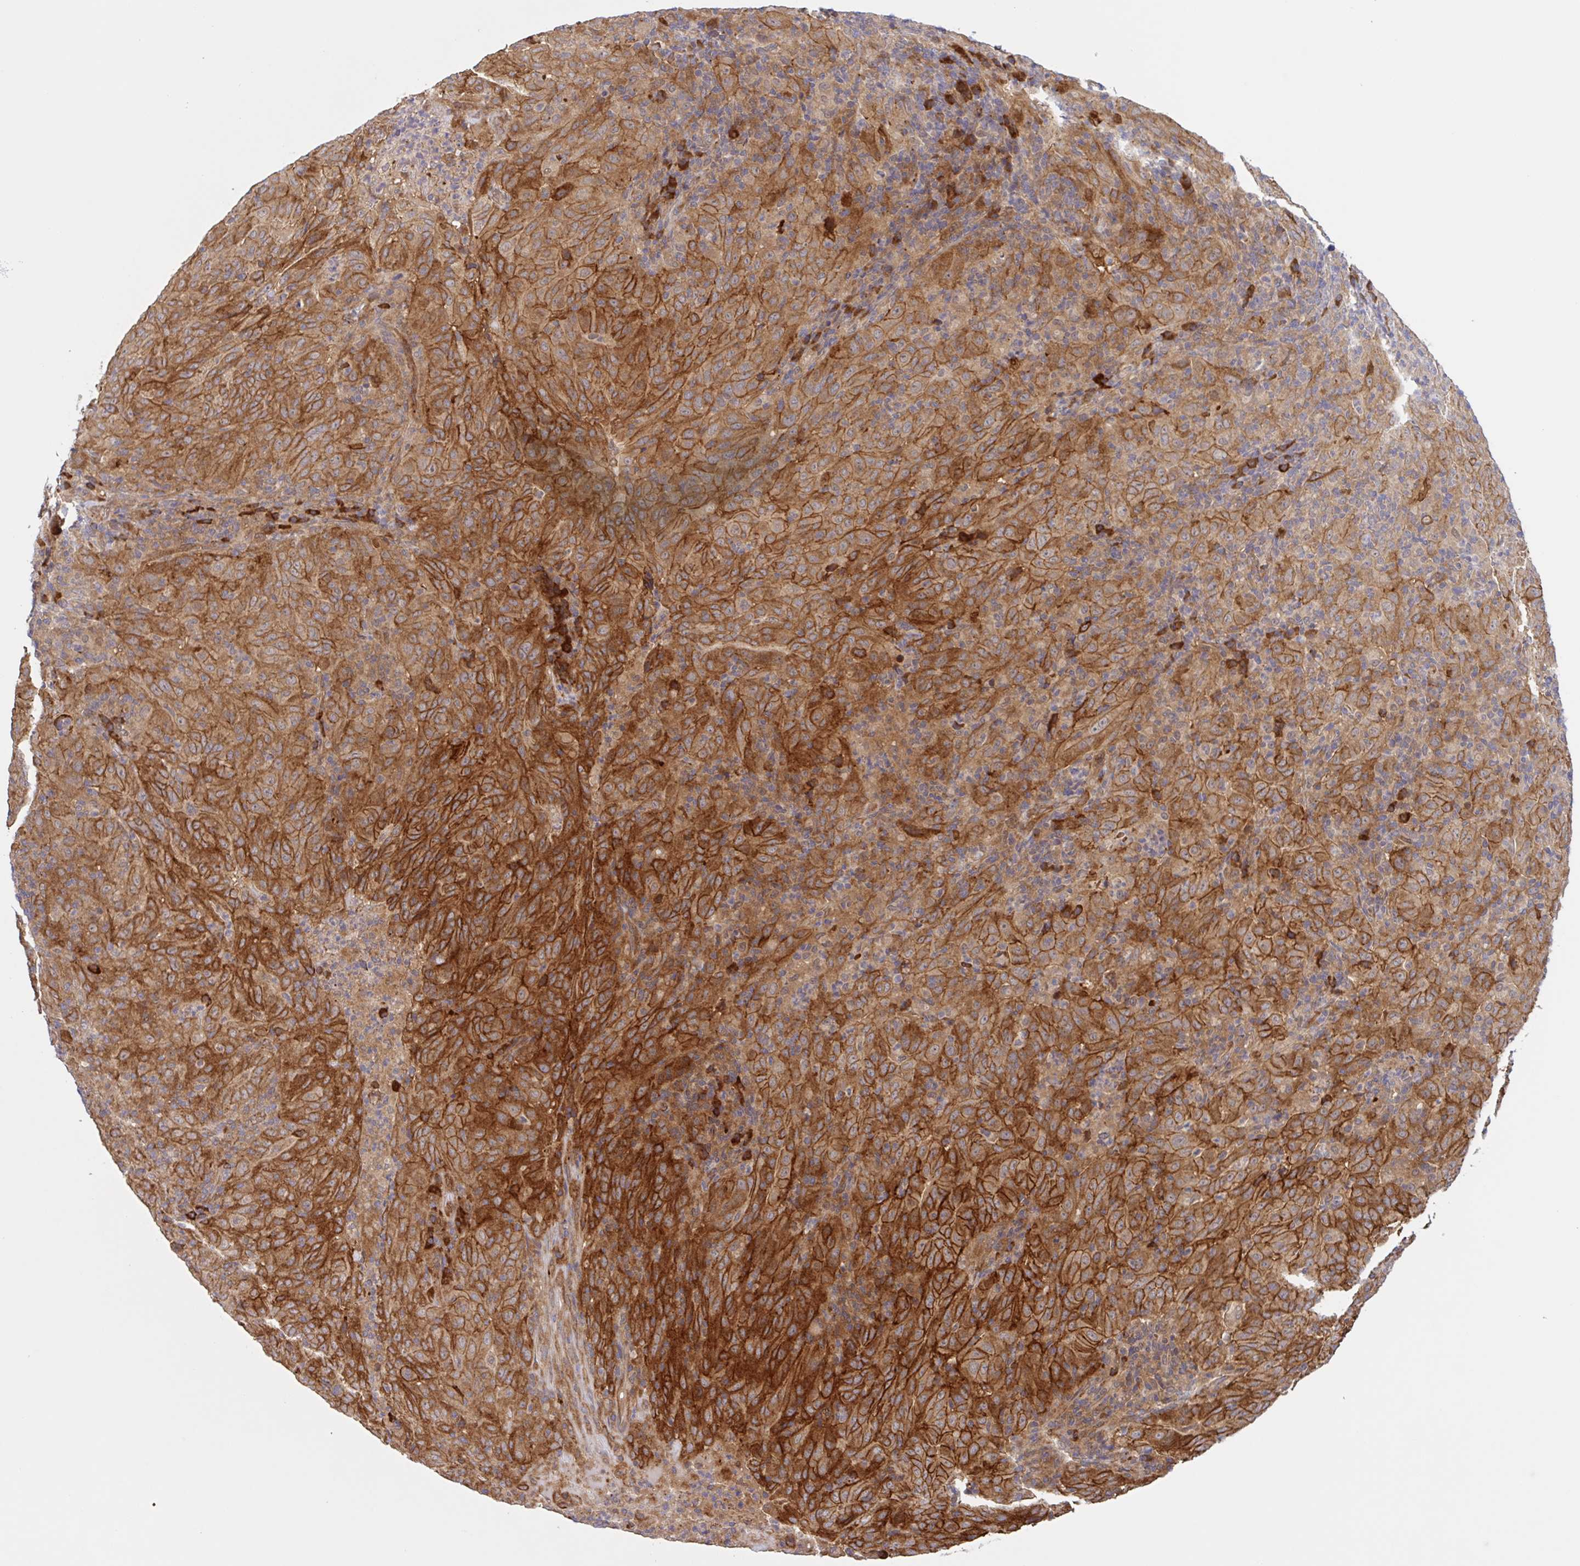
{"staining": {"intensity": "moderate", "quantity": ">75%", "location": "cytoplasmic/membranous"}, "tissue": "pancreatic cancer", "cell_type": "Tumor cells", "image_type": "cancer", "snomed": [{"axis": "morphology", "description": "Adenocarcinoma, NOS"}, {"axis": "topography", "description": "Pancreas"}], "caption": "Immunohistochemical staining of human adenocarcinoma (pancreatic) reveals medium levels of moderate cytoplasmic/membranous positivity in about >75% of tumor cells.", "gene": "INTS10", "patient": {"sex": "male", "age": 63}}